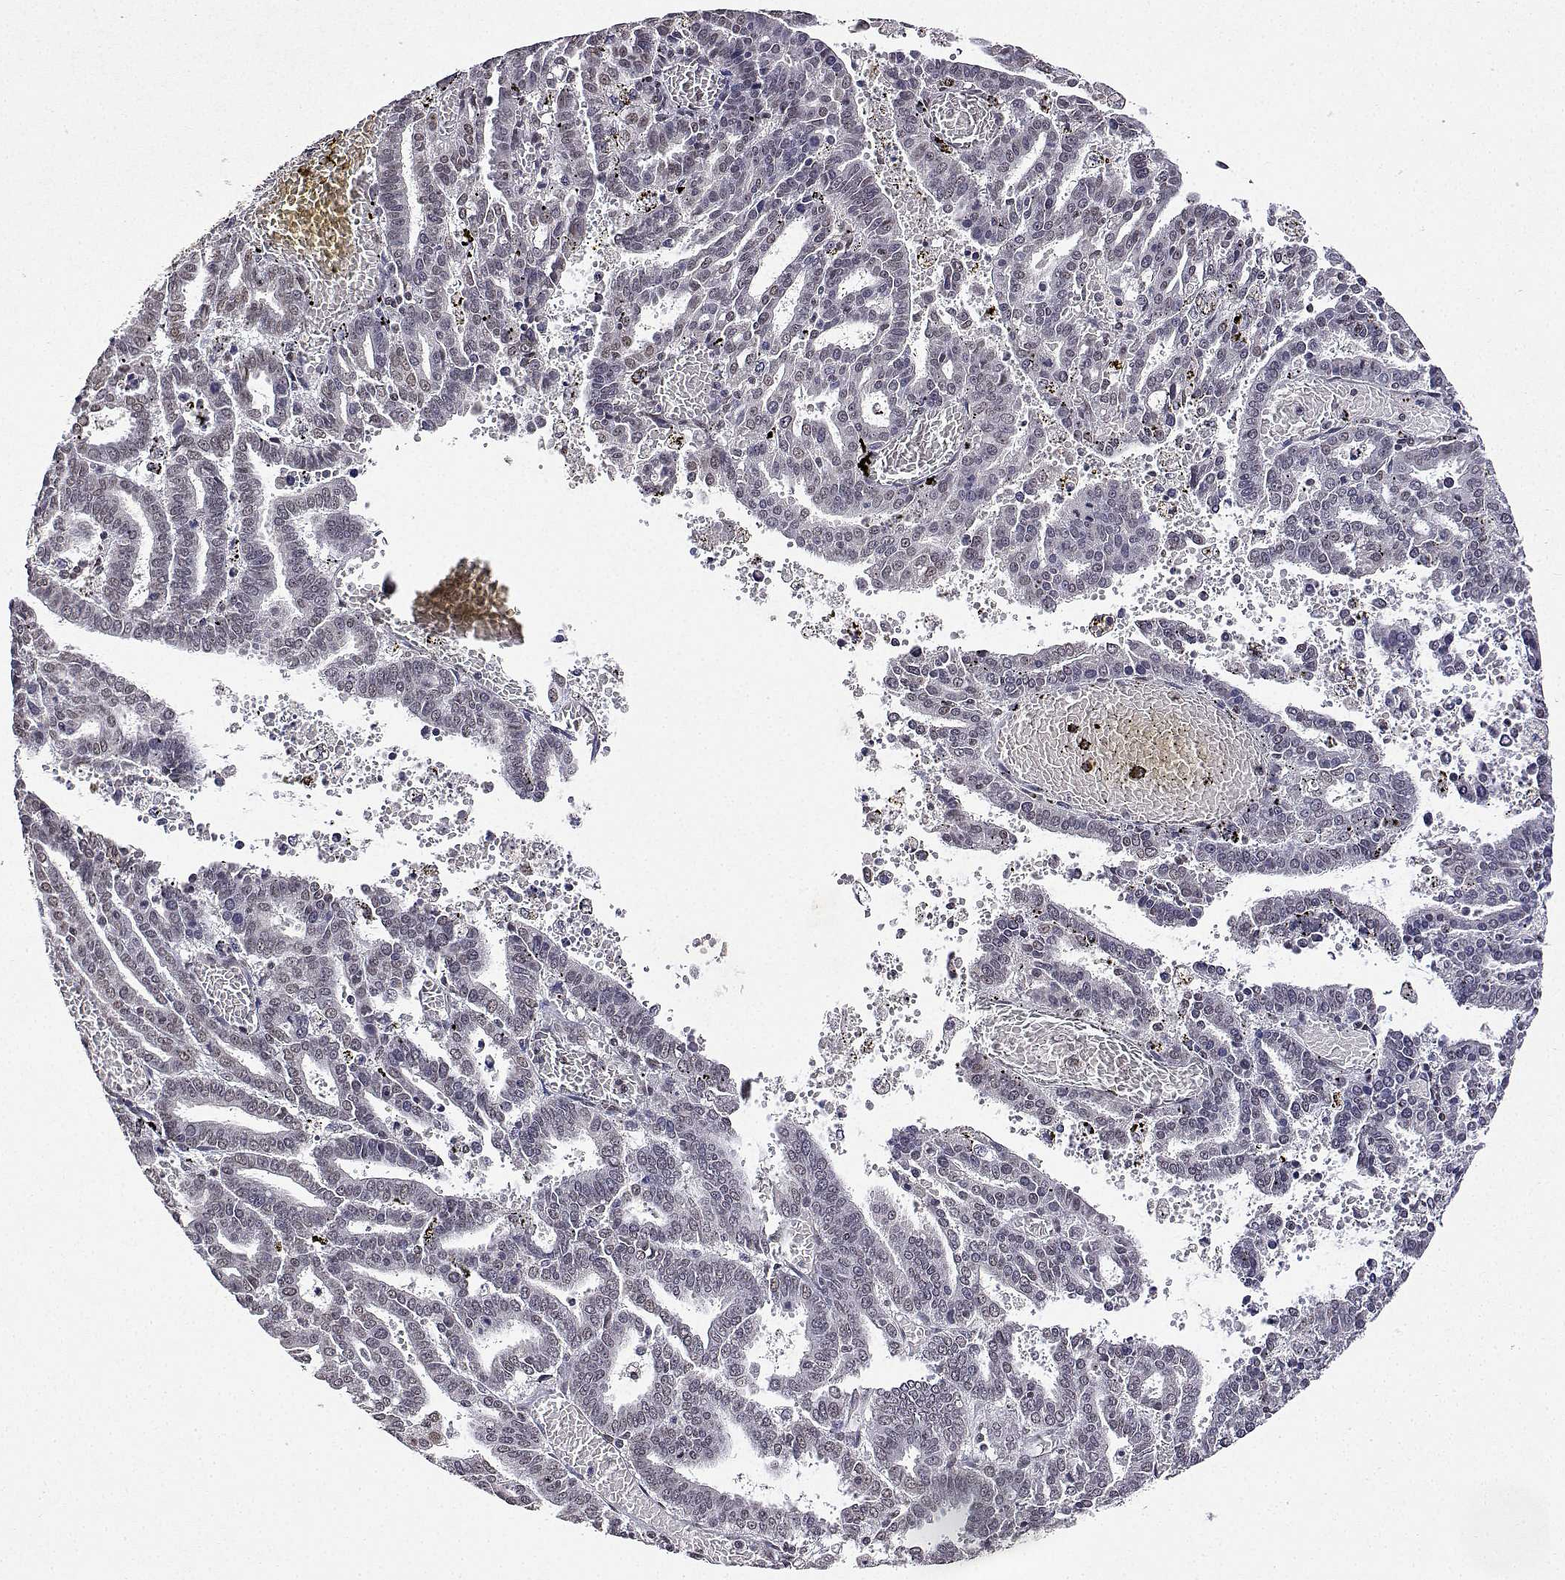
{"staining": {"intensity": "weak", "quantity": "<25%", "location": "nuclear"}, "tissue": "endometrial cancer", "cell_type": "Tumor cells", "image_type": "cancer", "snomed": [{"axis": "morphology", "description": "Adenocarcinoma, NOS"}, {"axis": "topography", "description": "Uterus"}], "caption": "Endometrial cancer (adenocarcinoma) was stained to show a protein in brown. There is no significant positivity in tumor cells. Nuclei are stained in blue.", "gene": "XPC", "patient": {"sex": "female", "age": 83}}